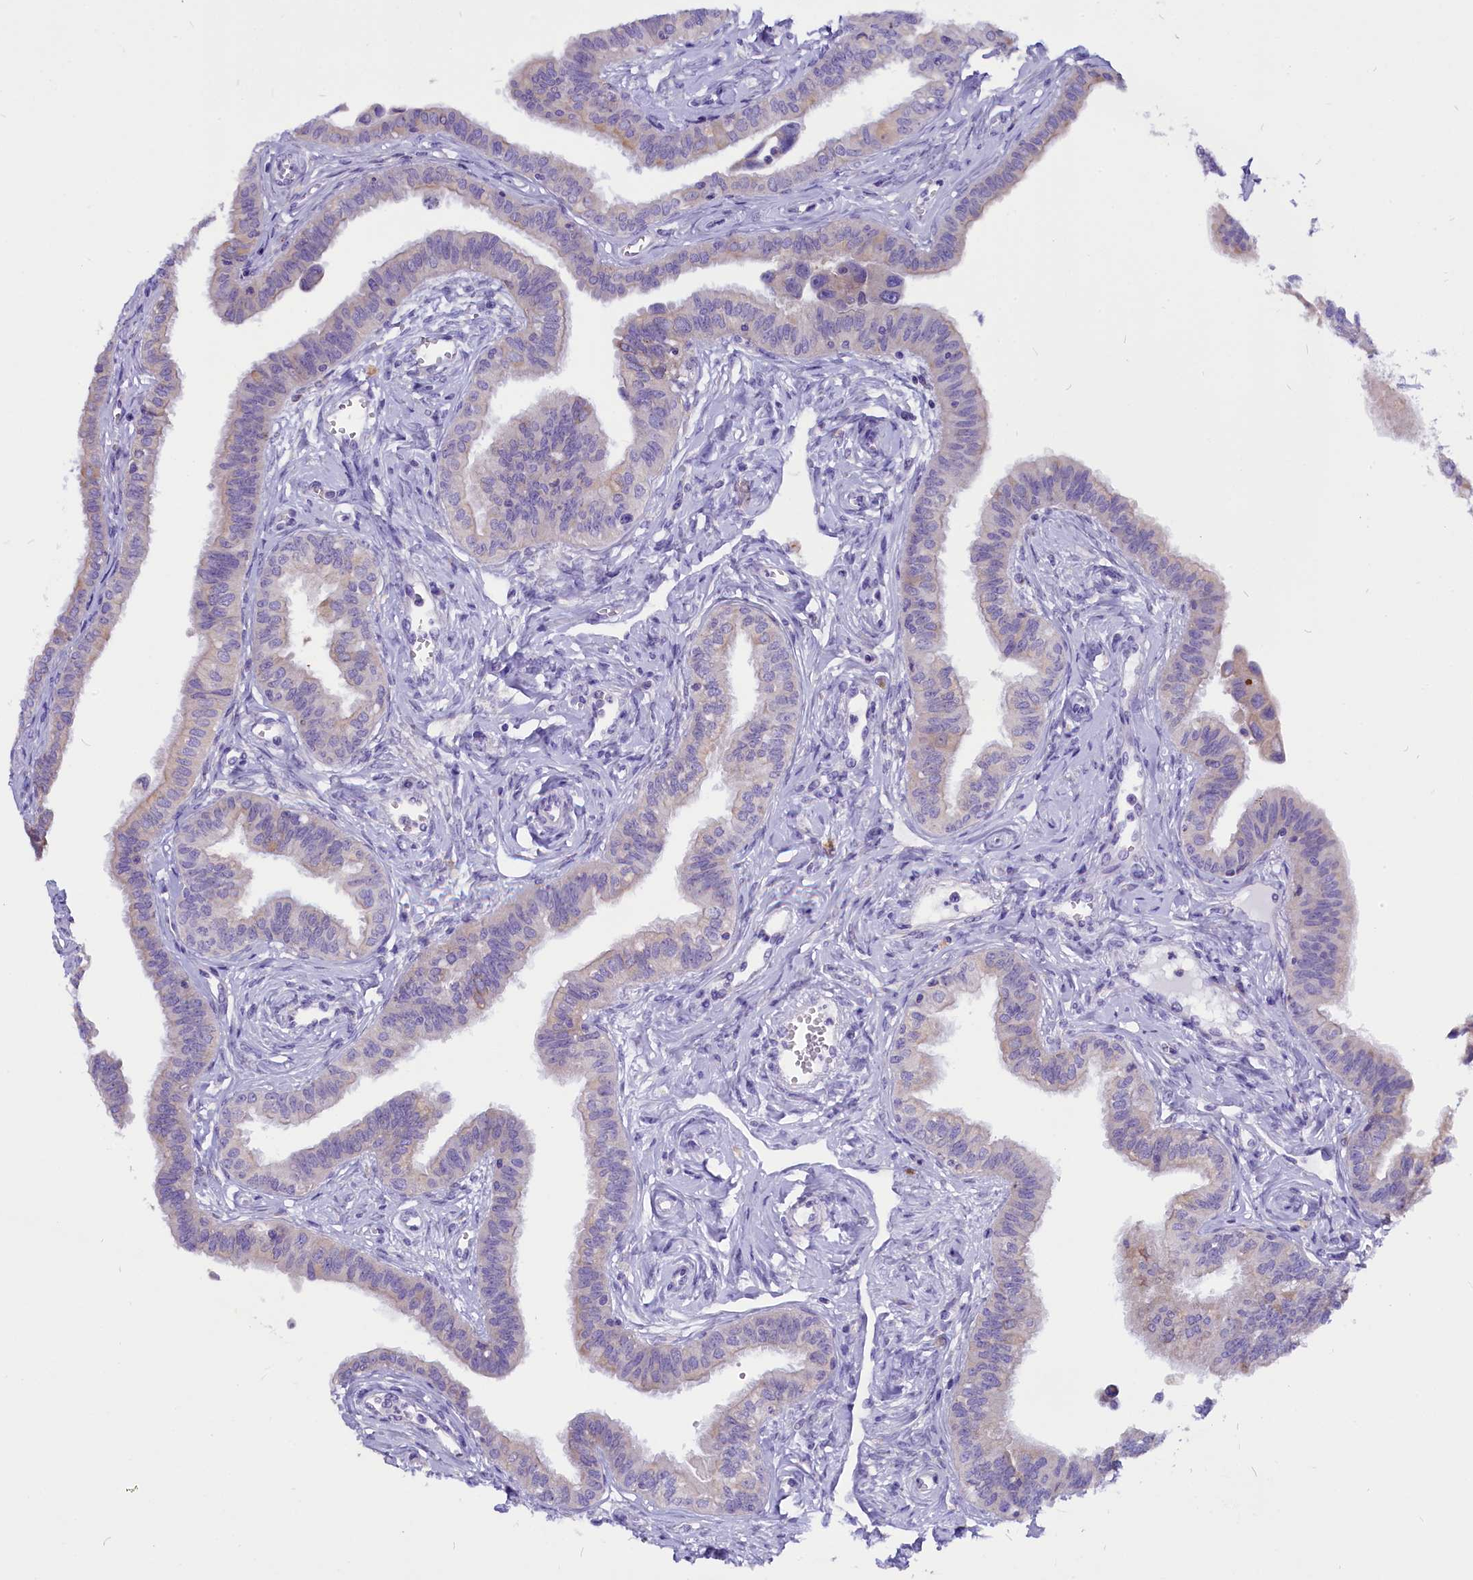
{"staining": {"intensity": "moderate", "quantity": "25%-75%", "location": "cytoplasmic/membranous"}, "tissue": "fallopian tube", "cell_type": "Glandular cells", "image_type": "normal", "snomed": [{"axis": "morphology", "description": "Normal tissue, NOS"}, {"axis": "morphology", "description": "Carcinoma, NOS"}, {"axis": "topography", "description": "Fallopian tube"}, {"axis": "topography", "description": "Ovary"}], "caption": "IHC of benign human fallopian tube demonstrates medium levels of moderate cytoplasmic/membranous positivity in about 25%-75% of glandular cells.", "gene": "CEP170", "patient": {"sex": "female", "age": 59}}